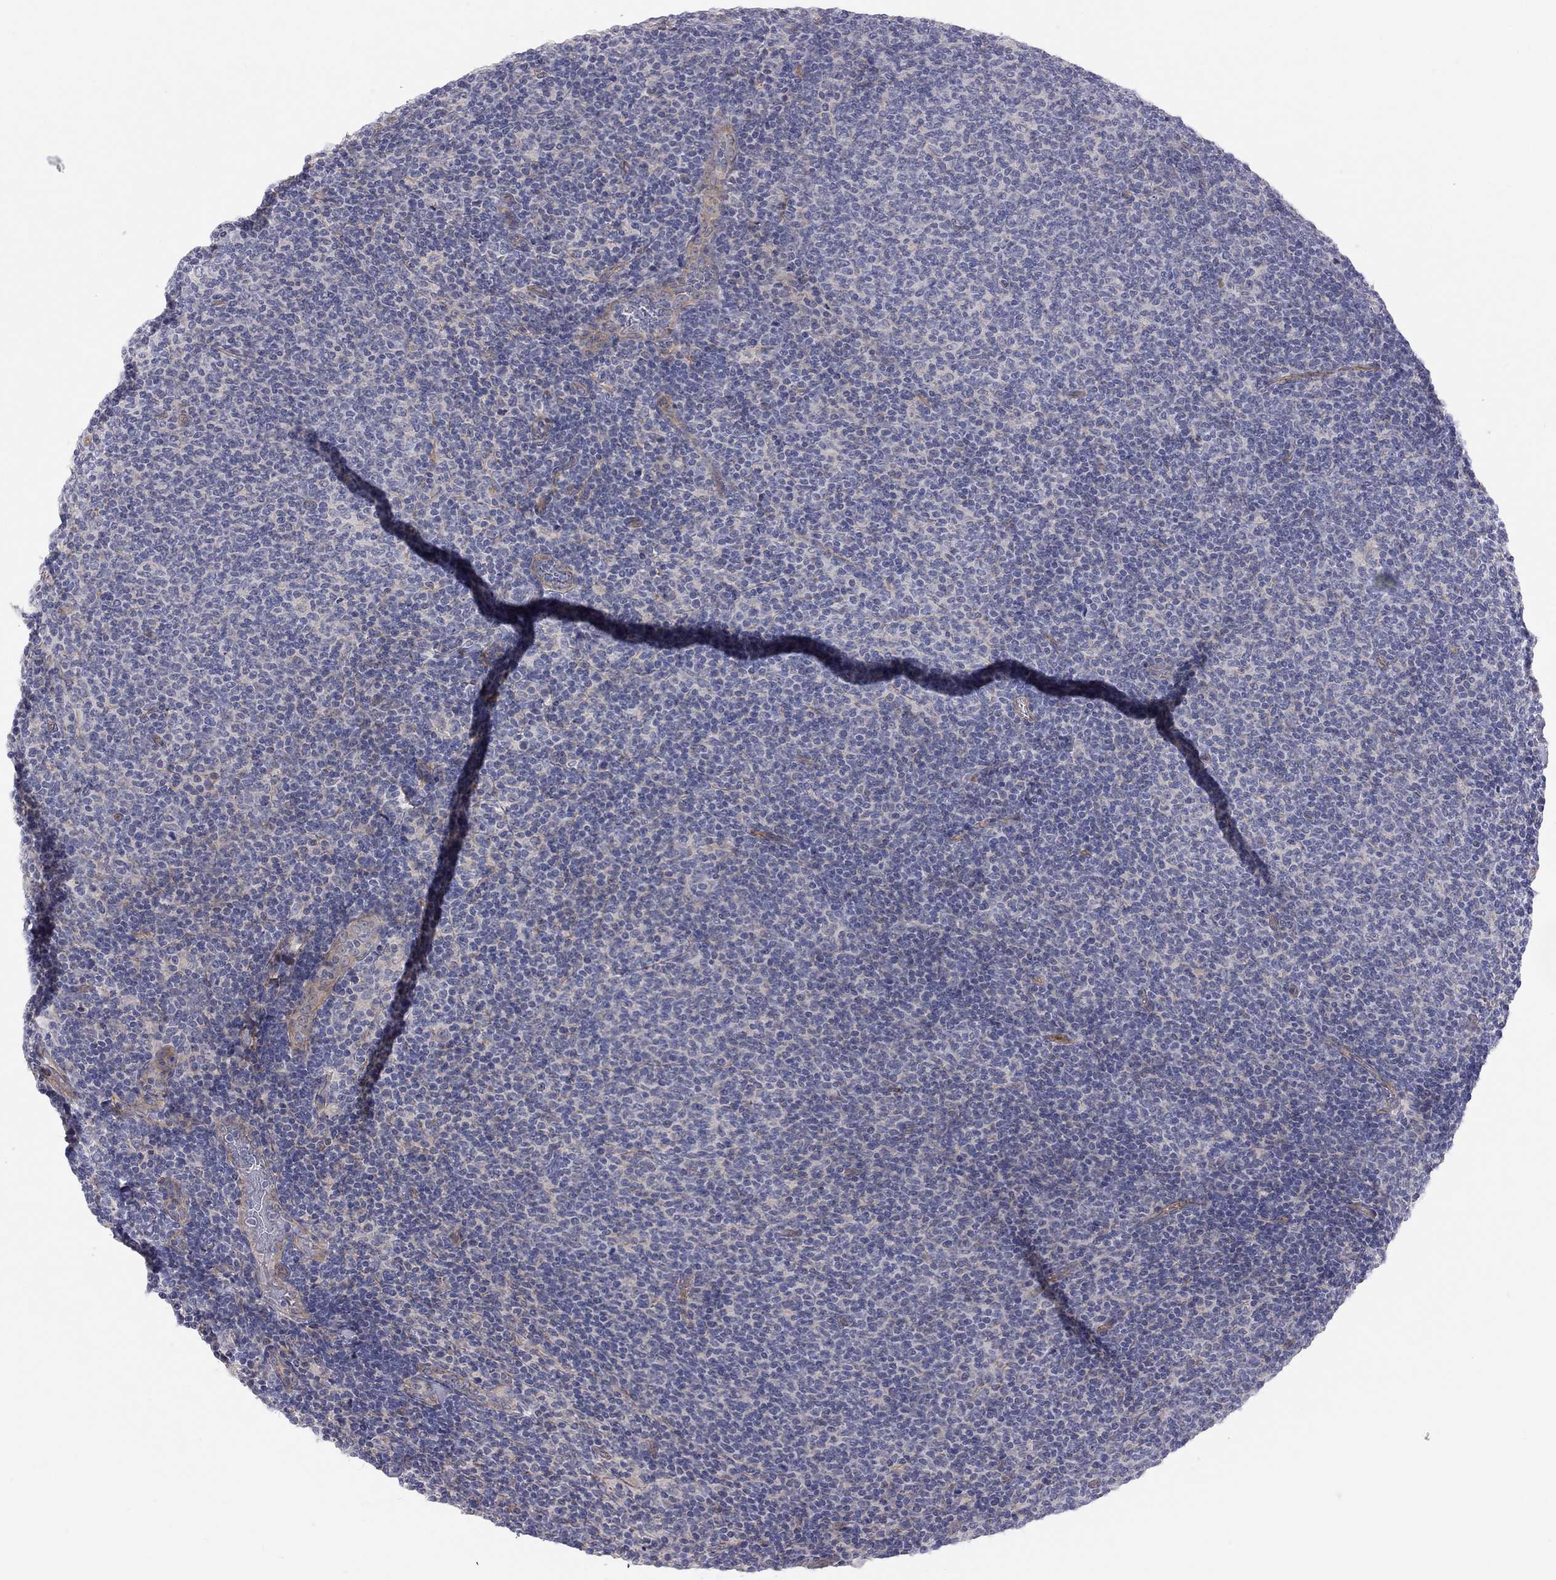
{"staining": {"intensity": "negative", "quantity": "none", "location": "none"}, "tissue": "lymphoma", "cell_type": "Tumor cells", "image_type": "cancer", "snomed": [{"axis": "morphology", "description": "Malignant lymphoma, non-Hodgkin's type, Low grade"}, {"axis": "topography", "description": "Lymph node"}], "caption": "Lymphoma was stained to show a protein in brown. There is no significant expression in tumor cells.", "gene": "GPRC5B", "patient": {"sex": "male", "age": 52}}